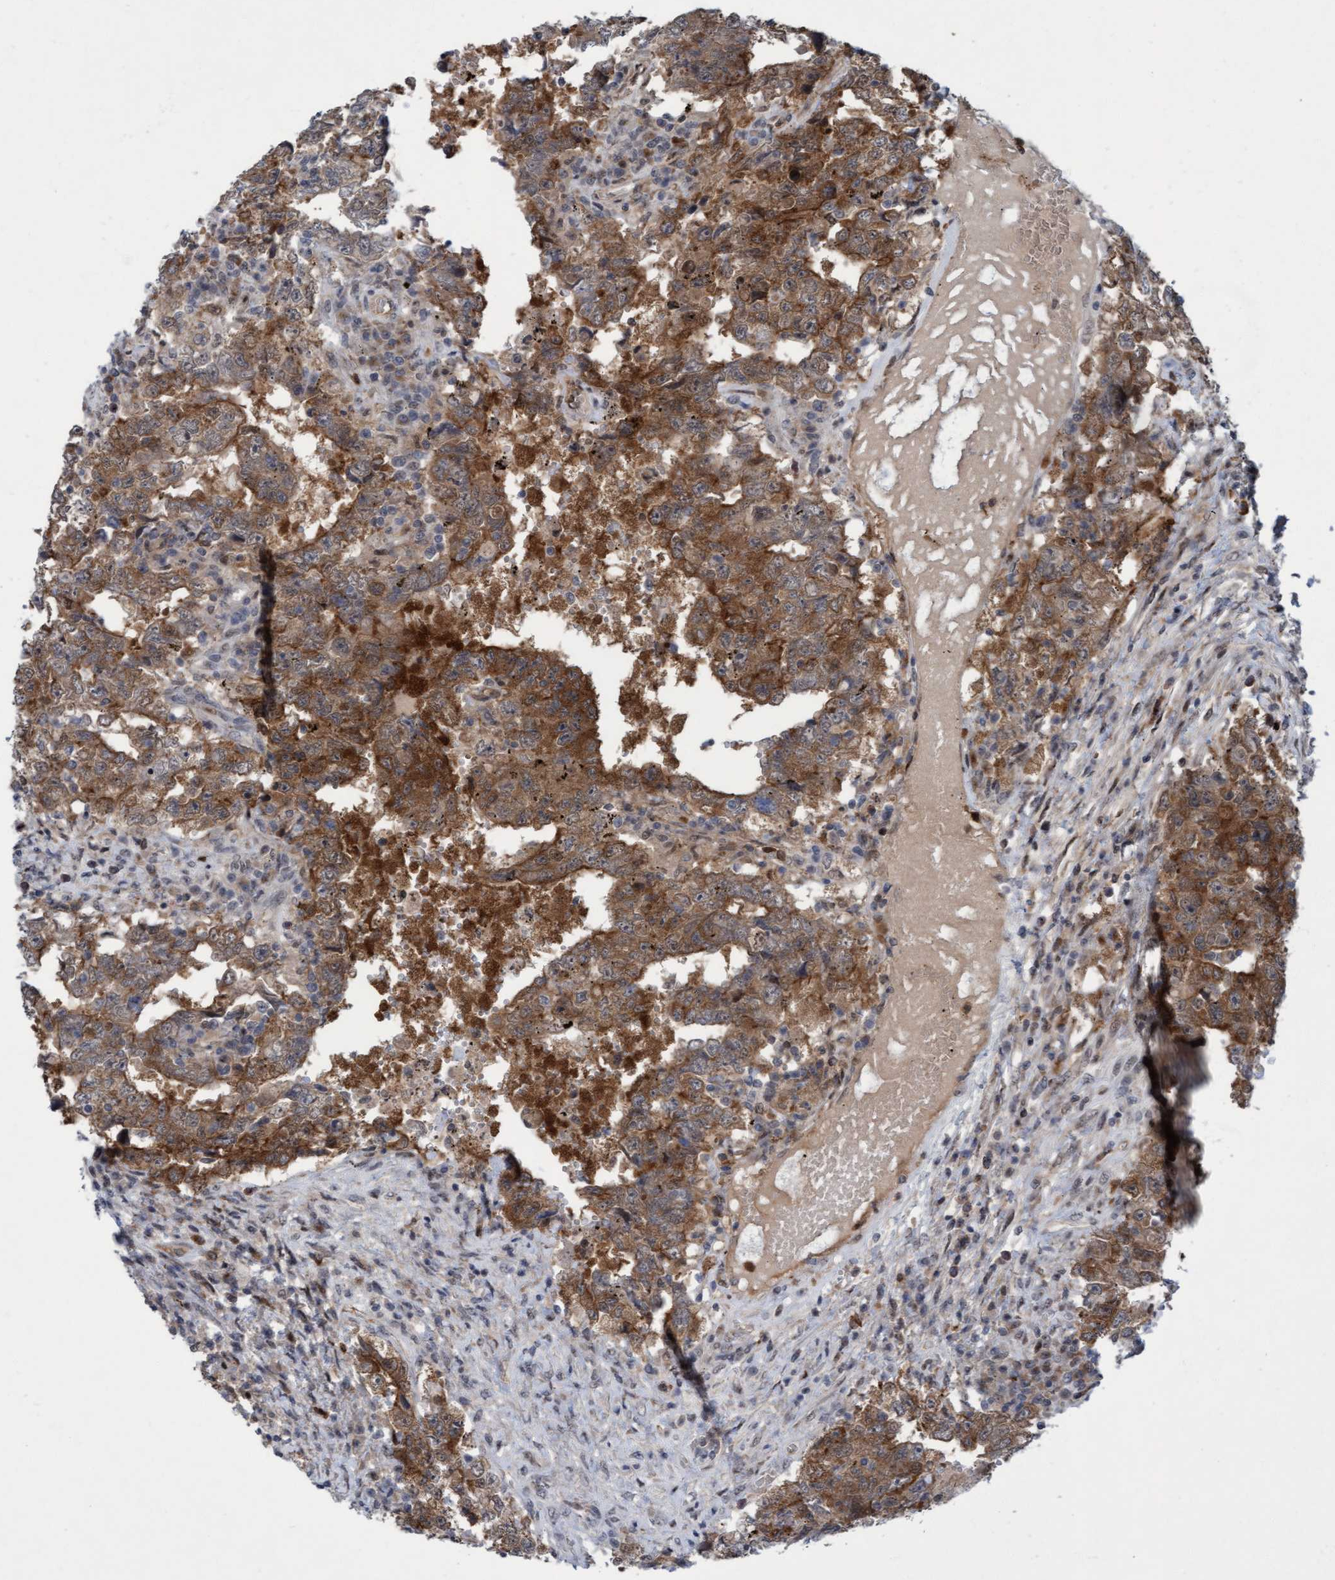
{"staining": {"intensity": "moderate", "quantity": ">75%", "location": "cytoplasmic/membranous"}, "tissue": "testis cancer", "cell_type": "Tumor cells", "image_type": "cancer", "snomed": [{"axis": "morphology", "description": "Carcinoma, Embryonal, NOS"}, {"axis": "topography", "description": "Testis"}], "caption": "The histopathology image reveals a brown stain indicating the presence of a protein in the cytoplasmic/membranous of tumor cells in embryonal carcinoma (testis).", "gene": "RAP1GAP2", "patient": {"sex": "male", "age": 26}}